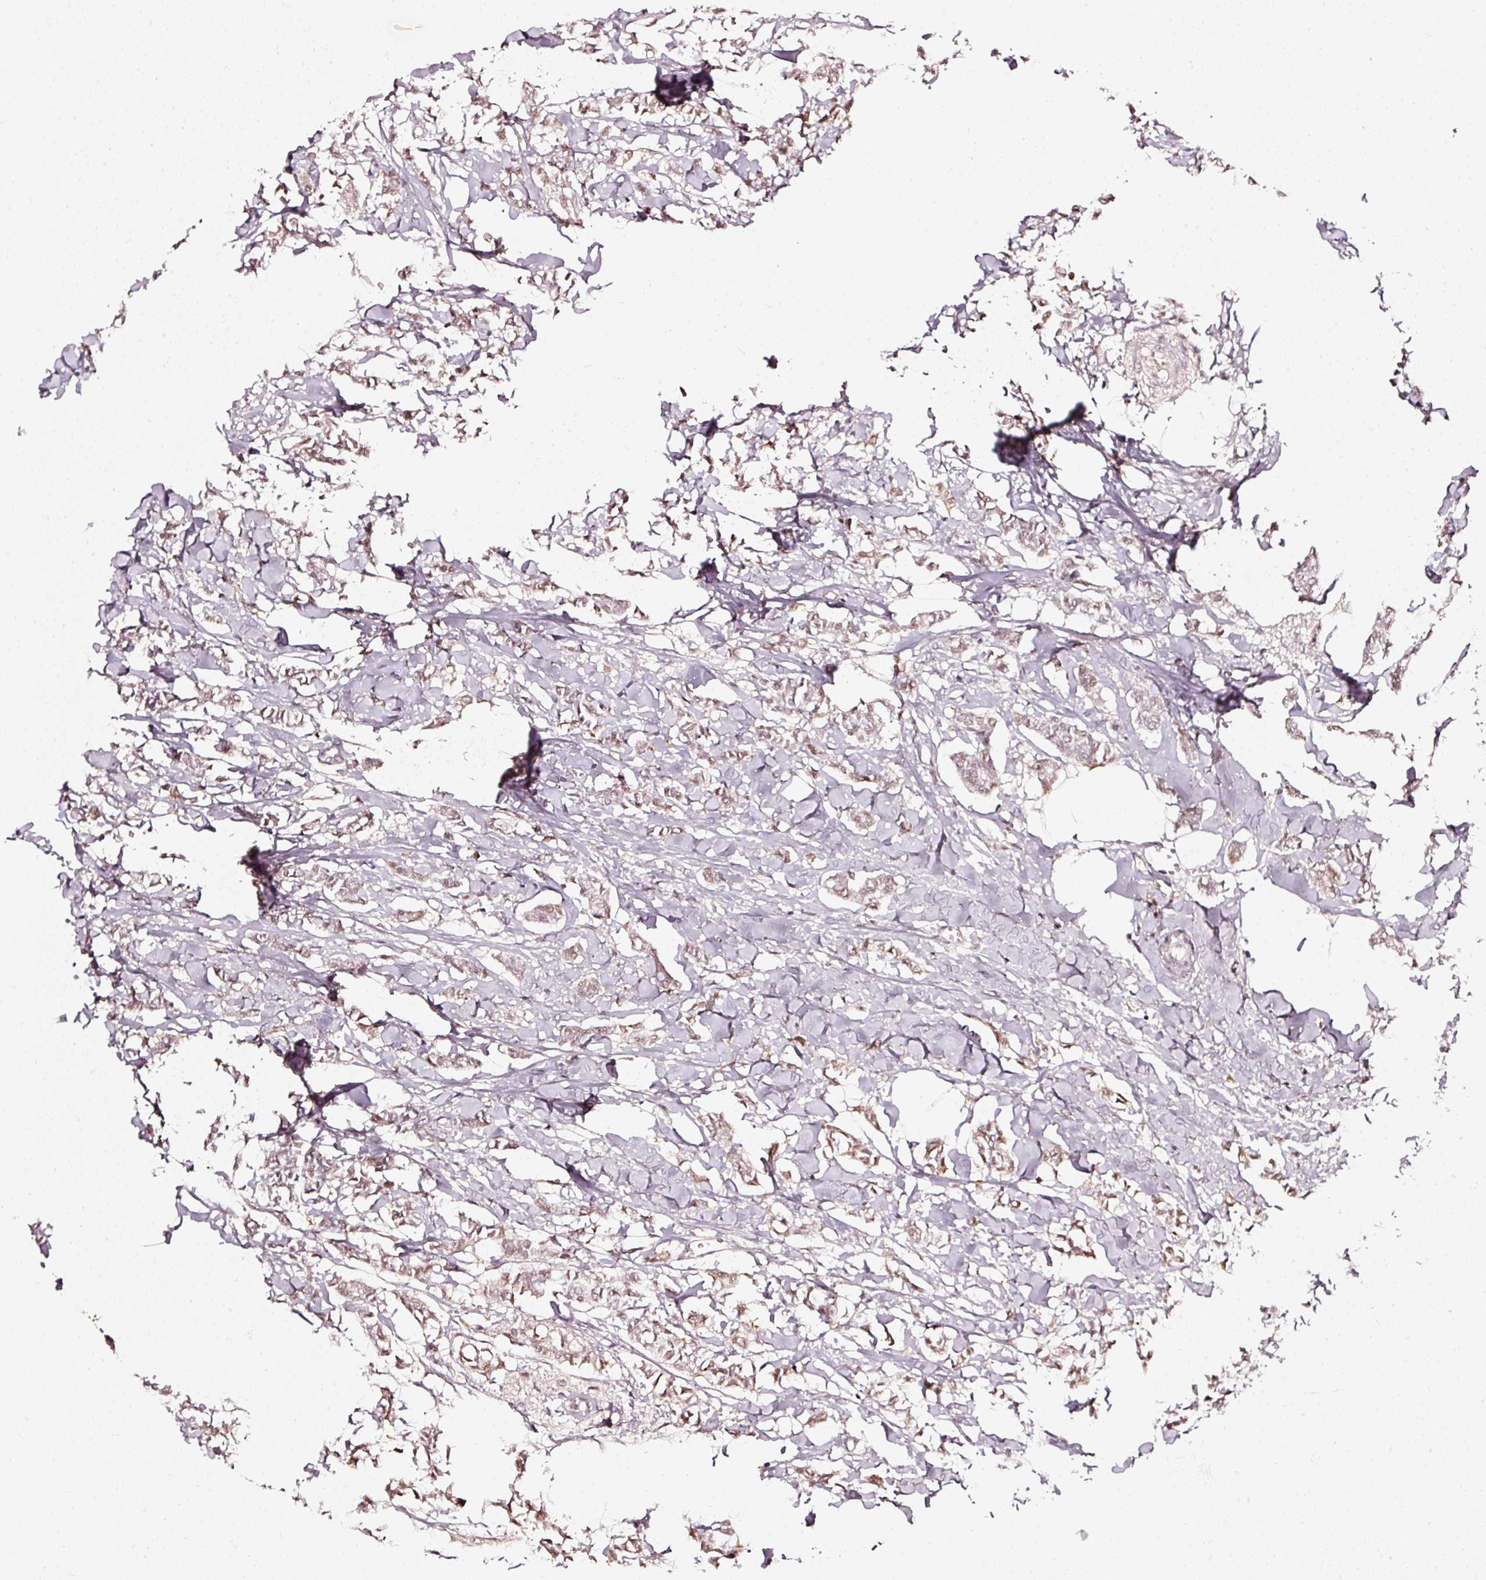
{"staining": {"intensity": "weak", "quantity": ">75%", "location": "nuclear"}, "tissue": "breast cancer", "cell_type": "Tumor cells", "image_type": "cancer", "snomed": [{"axis": "morphology", "description": "Duct carcinoma"}, {"axis": "topography", "description": "Breast"}], "caption": "Immunohistochemical staining of human breast intraductal carcinoma reveals low levels of weak nuclear staining in about >75% of tumor cells. (brown staining indicates protein expression, while blue staining denotes nuclei).", "gene": "PPP1R10", "patient": {"sex": "female", "age": 41}}